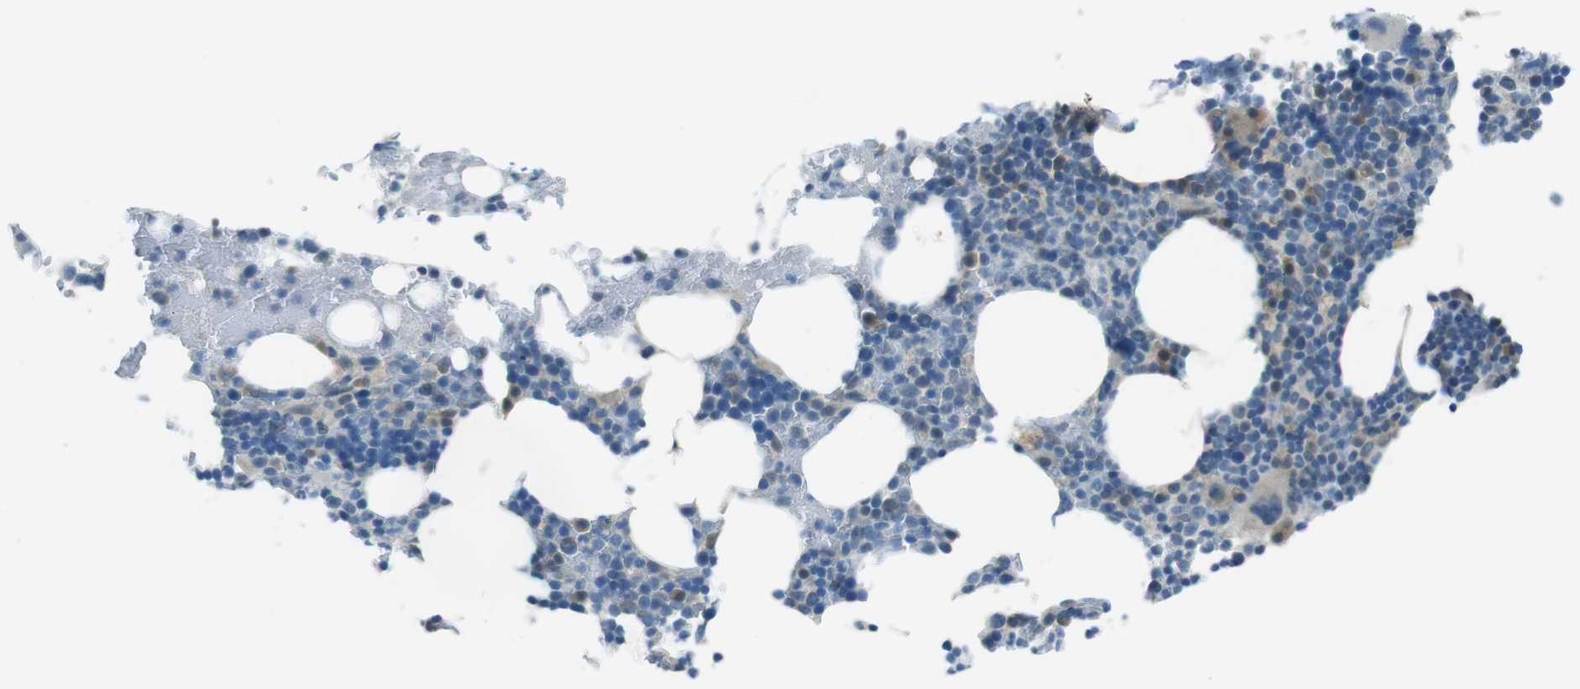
{"staining": {"intensity": "weak", "quantity": "<25%", "location": "cytoplasmic/membranous"}, "tissue": "bone marrow", "cell_type": "Hematopoietic cells", "image_type": "normal", "snomed": [{"axis": "morphology", "description": "Normal tissue, NOS"}, {"axis": "topography", "description": "Bone marrow"}], "caption": "This is an immunohistochemistry micrograph of normal human bone marrow. There is no expression in hematopoietic cells.", "gene": "MFAP3", "patient": {"sex": "female", "age": 66}}